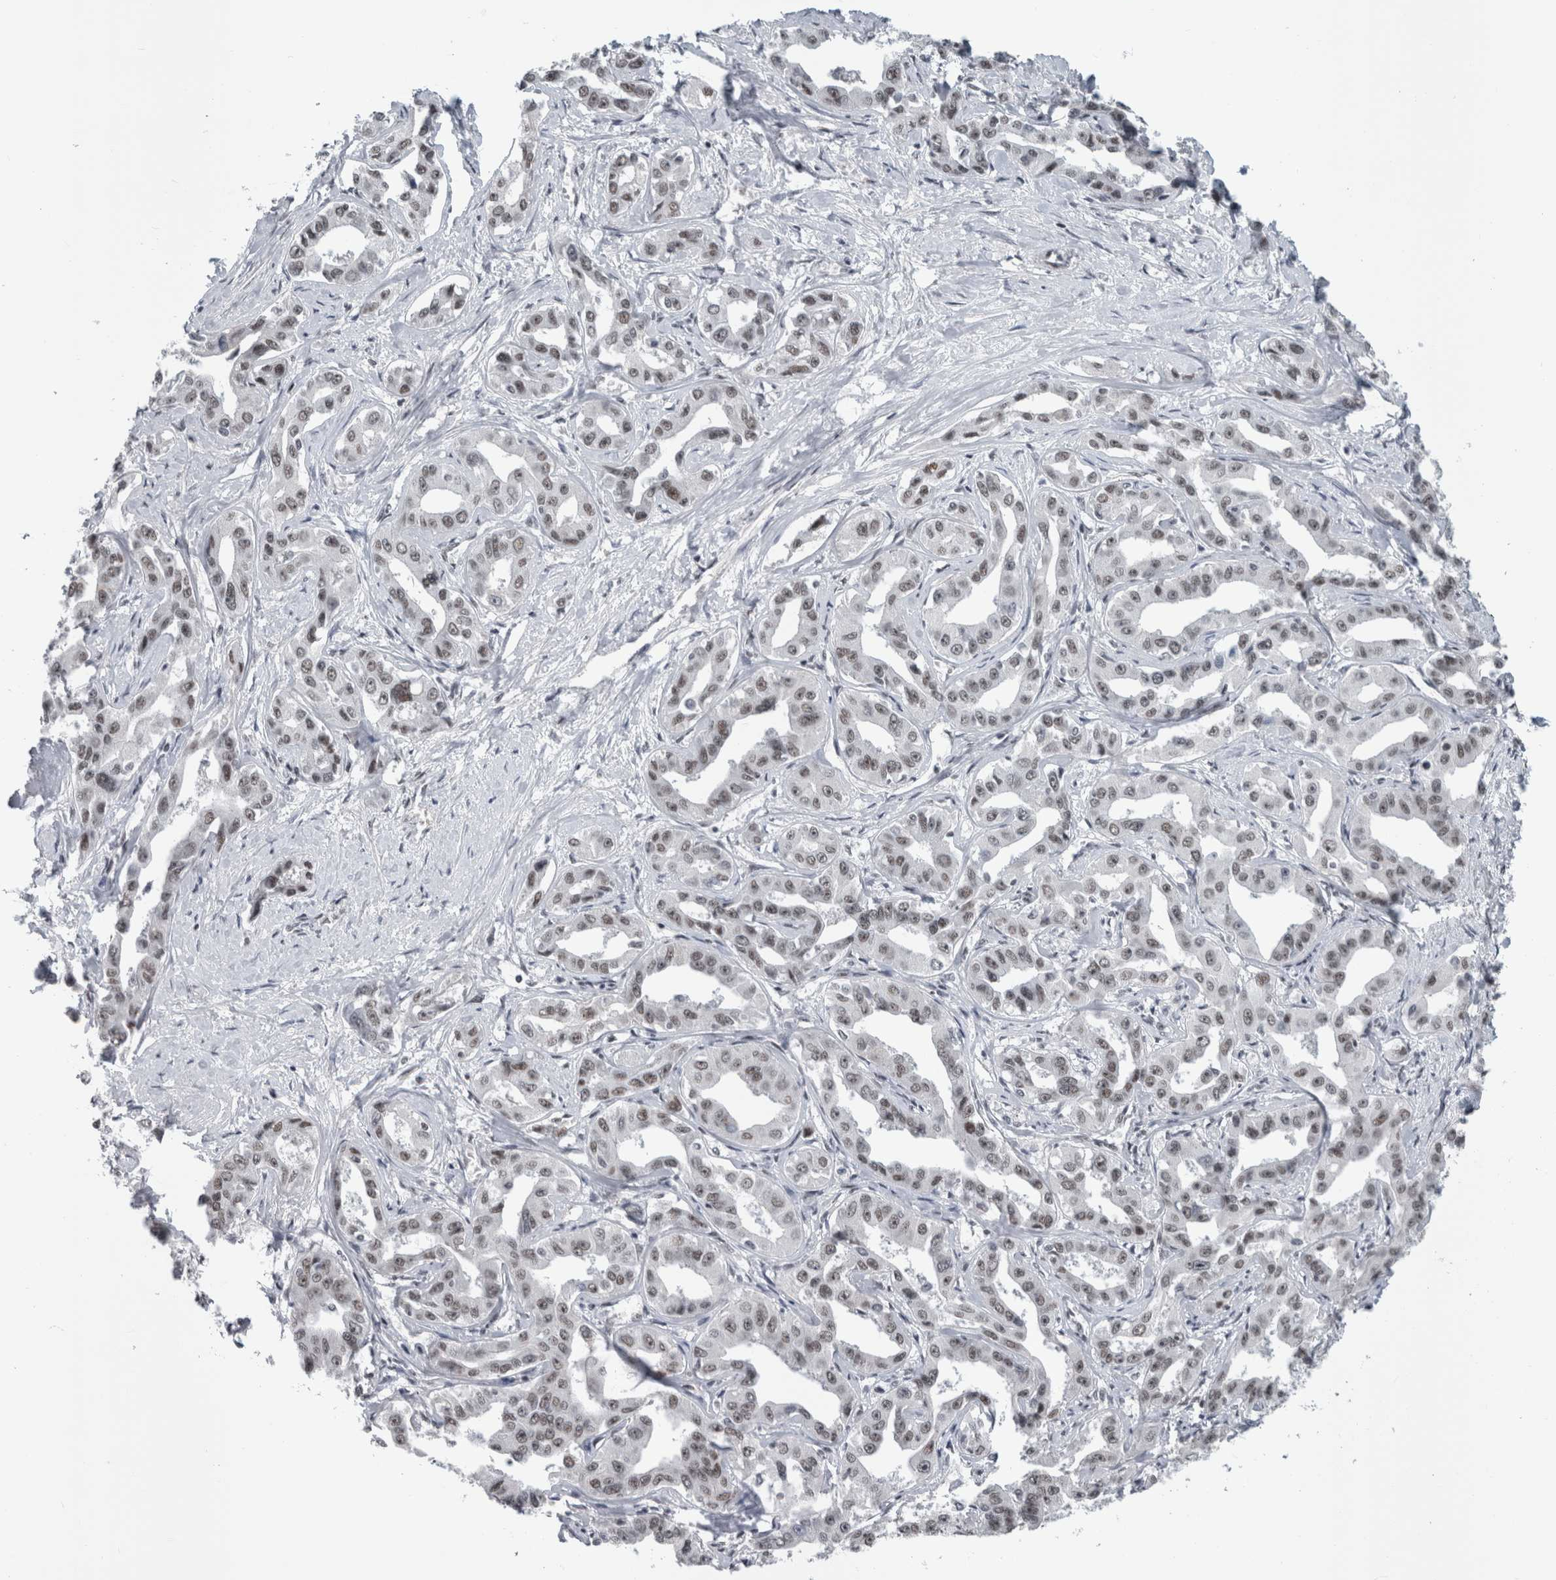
{"staining": {"intensity": "weak", "quantity": ">75%", "location": "nuclear"}, "tissue": "liver cancer", "cell_type": "Tumor cells", "image_type": "cancer", "snomed": [{"axis": "morphology", "description": "Cholangiocarcinoma"}, {"axis": "topography", "description": "Liver"}], "caption": "Immunohistochemical staining of liver cancer demonstrates low levels of weak nuclear positivity in about >75% of tumor cells.", "gene": "ARID4B", "patient": {"sex": "male", "age": 59}}